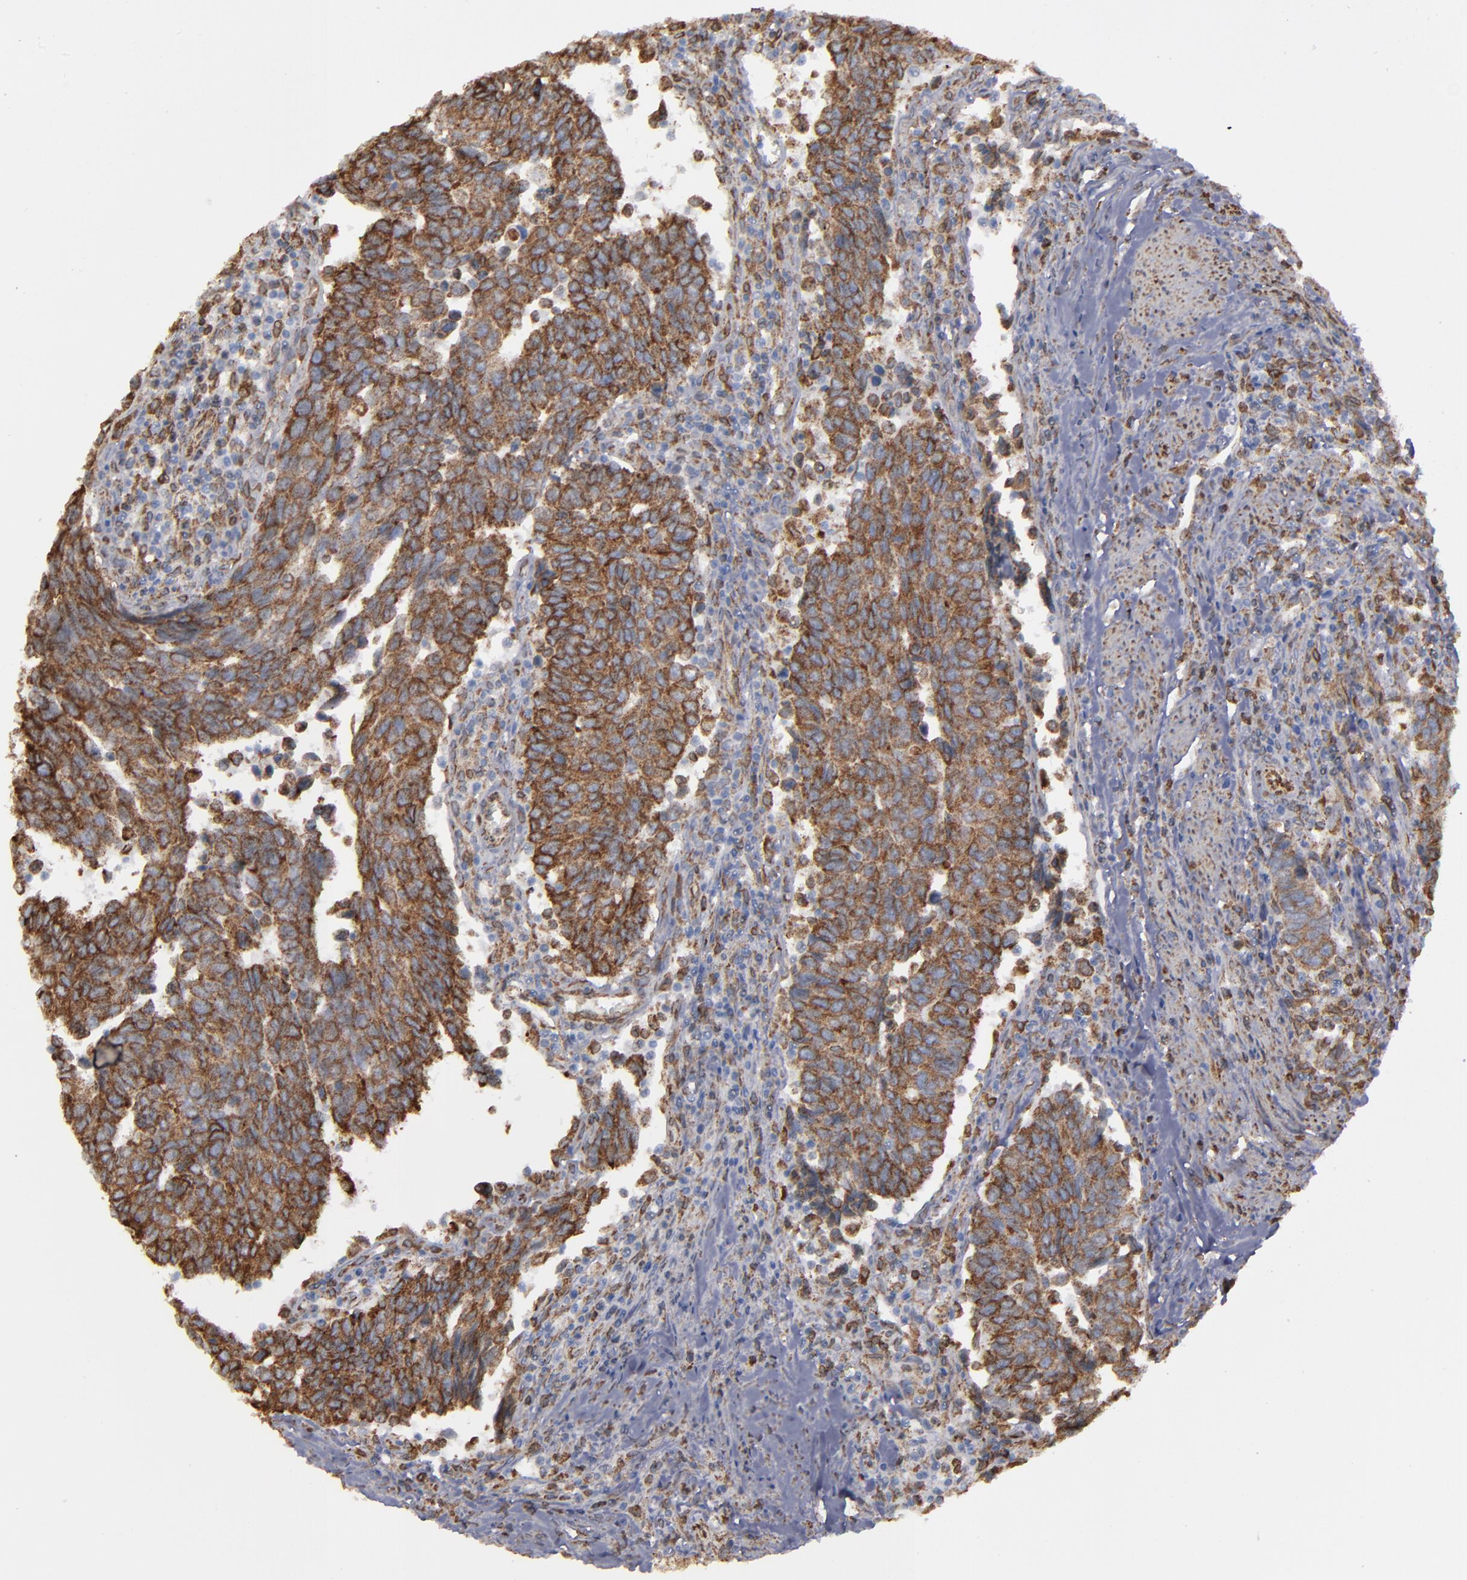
{"staining": {"intensity": "strong", "quantity": ">75%", "location": "cytoplasmic/membranous"}, "tissue": "urothelial cancer", "cell_type": "Tumor cells", "image_type": "cancer", "snomed": [{"axis": "morphology", "description": "Urothelial carcinoma, High grade"}, {"axis": "topography", "description": "Urinary bladder"}], "caption": "A high-resolution image shows IHC staining of urothelial carcinoma (high-grade), which demonstrates strong cytoplasmic/membranous expression in approximately >75% of tumor cells. The protein is stained brown, and the nuclei are stained in blue (DAB (3,3'-diaminobenzidine) IHC with brightfield microscopy, high magnification).", "gene": "ERLIN2", "patient": {"sex": "male", "age": 86}}